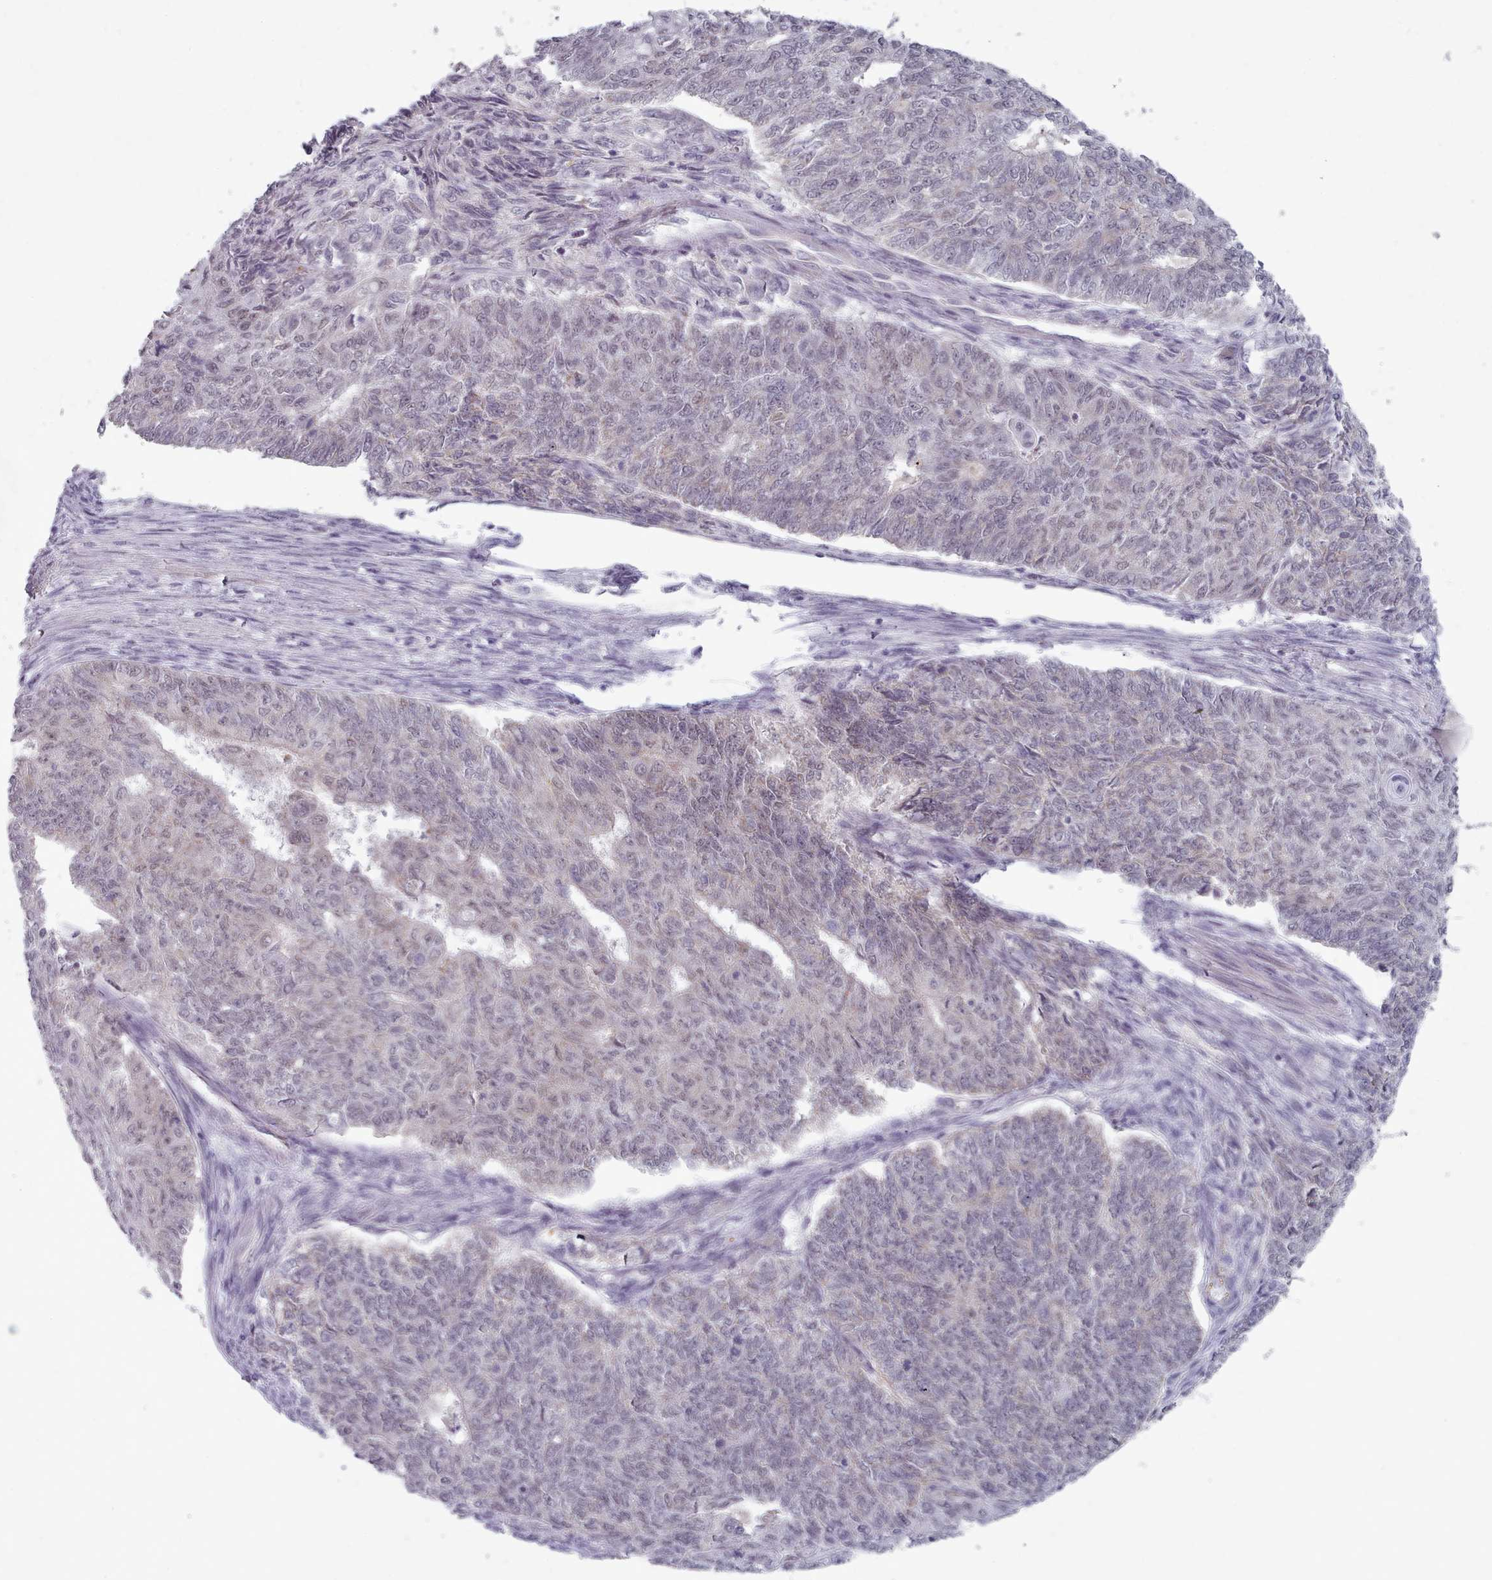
{"staining": {"intensity": "negative", "quantity": "none", "location": "none"}, "tissue": "endometrial cancer", "cell_type": "Tumor cells", "image_type": "cancer", "snomed": [{"axis": "morphology", "description": "Adenocarcinoma, NOS"}, {"axis": "topography", "description": "Endometrium"}], "caption": "The photomicrograph shows no staining of tumor cells in endometrial cancer (adenocarcinoma). (DAB immunohistochemistry, high magnification).", "gene": "TRARG1", "patient": {"sex": "female", "age": 32}}